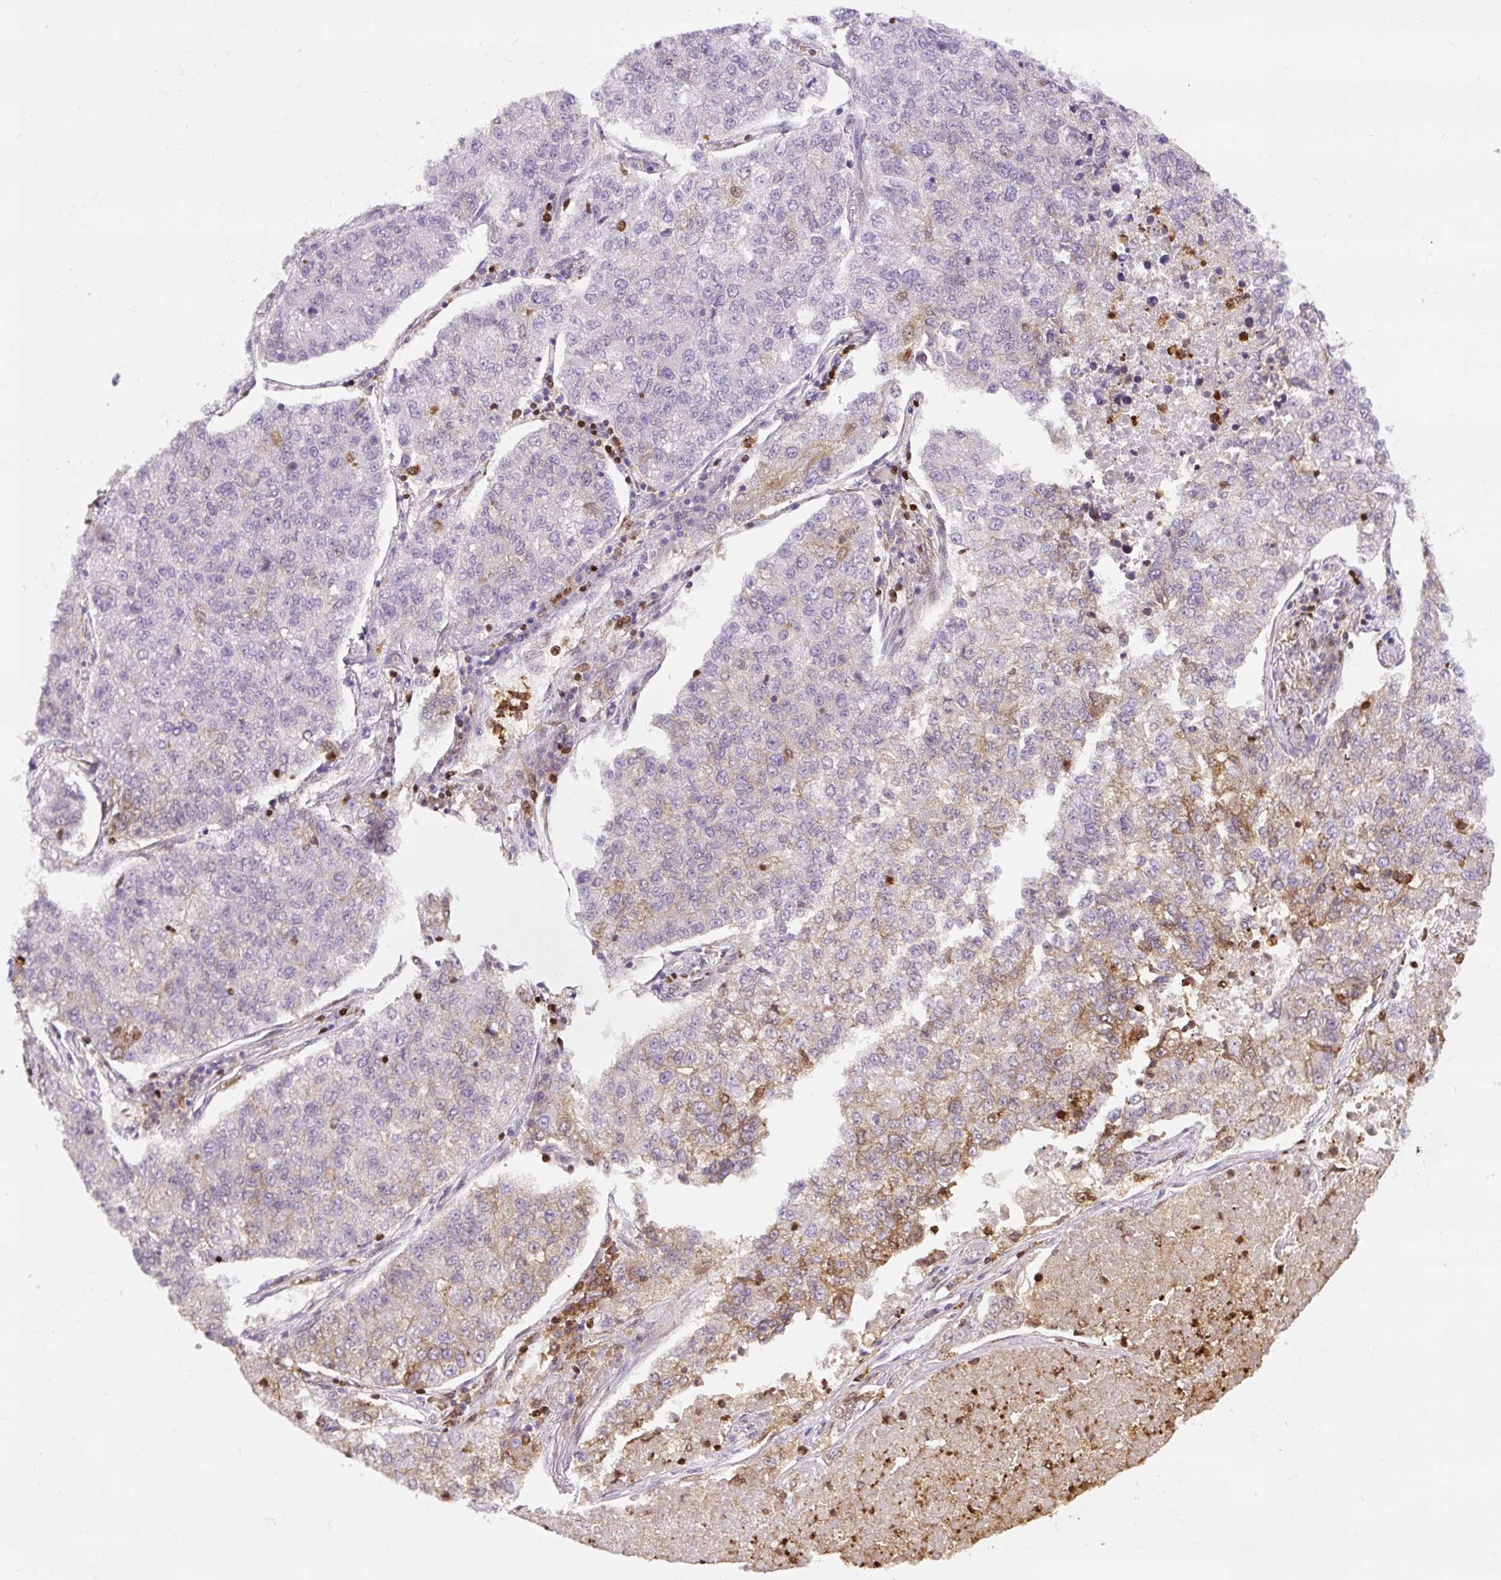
{"staining": {"intensity": "weak", "quantity": "<25%", "location": "cytoplasmic/membranous"}, "tissue": "lung cancer", "cell_type": "Tumor cells", "image_type": "cancer", "snomed": [{"axis": "morphology", "description": "Adenocarcinoma, NOS"}, {"axis": "topography", "description": "Lung"}], "caption": "DAB immunohistochemical staining of human lung cancer reveals no significant expression in tumor cells.", "gene": "ANXA1", "patient": {"sex": "male", "age": 49}}